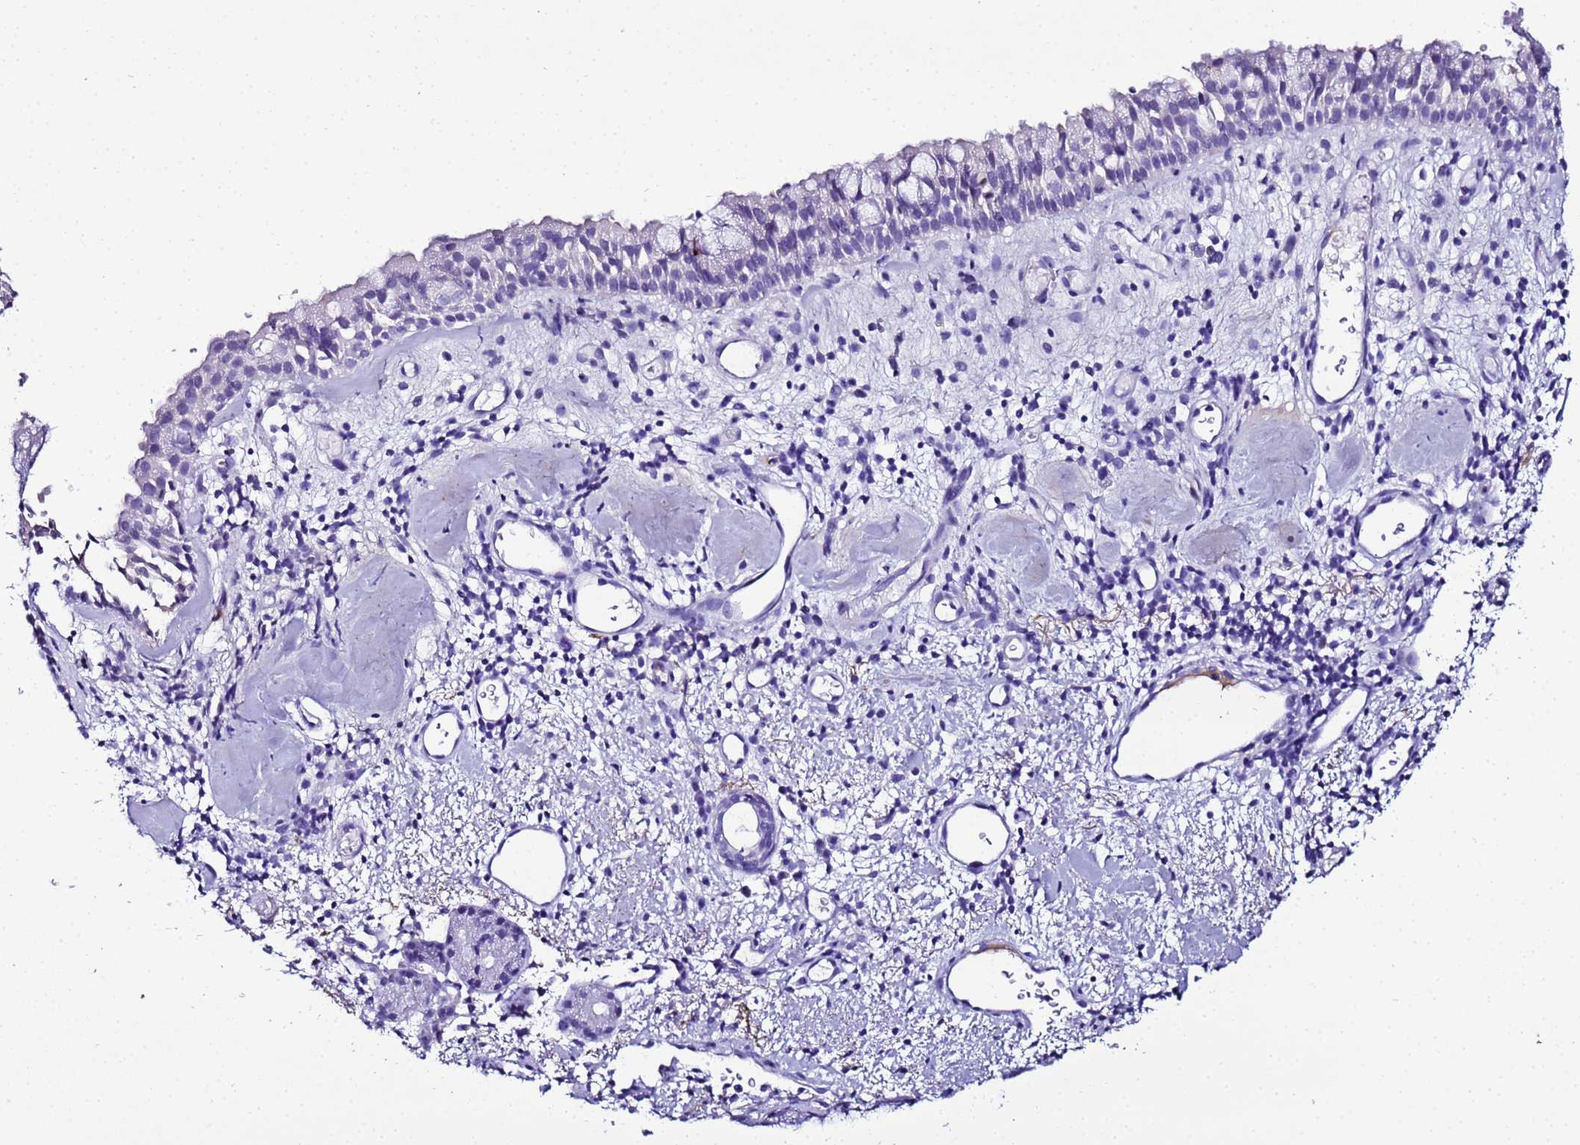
{"staining": {"intensity": "negative", "quantity": "none", "location": "none"}, "tissue": "nasopharynx", "cell_type": "Respiratory epithelial cells", "image_type": "normal", "snomed": [{"axis": "morphology", "description": "Normal tissue, NOS"}, {"axis": "topography", "description": "Nasopharynx"}], "caption": "Immunohistochemical staining of normal nasopharynx displays no significant positivity in respiratory epithelial cells.", "gene": "CFHR1", "patient": {"sex": "male", "age": 82}}